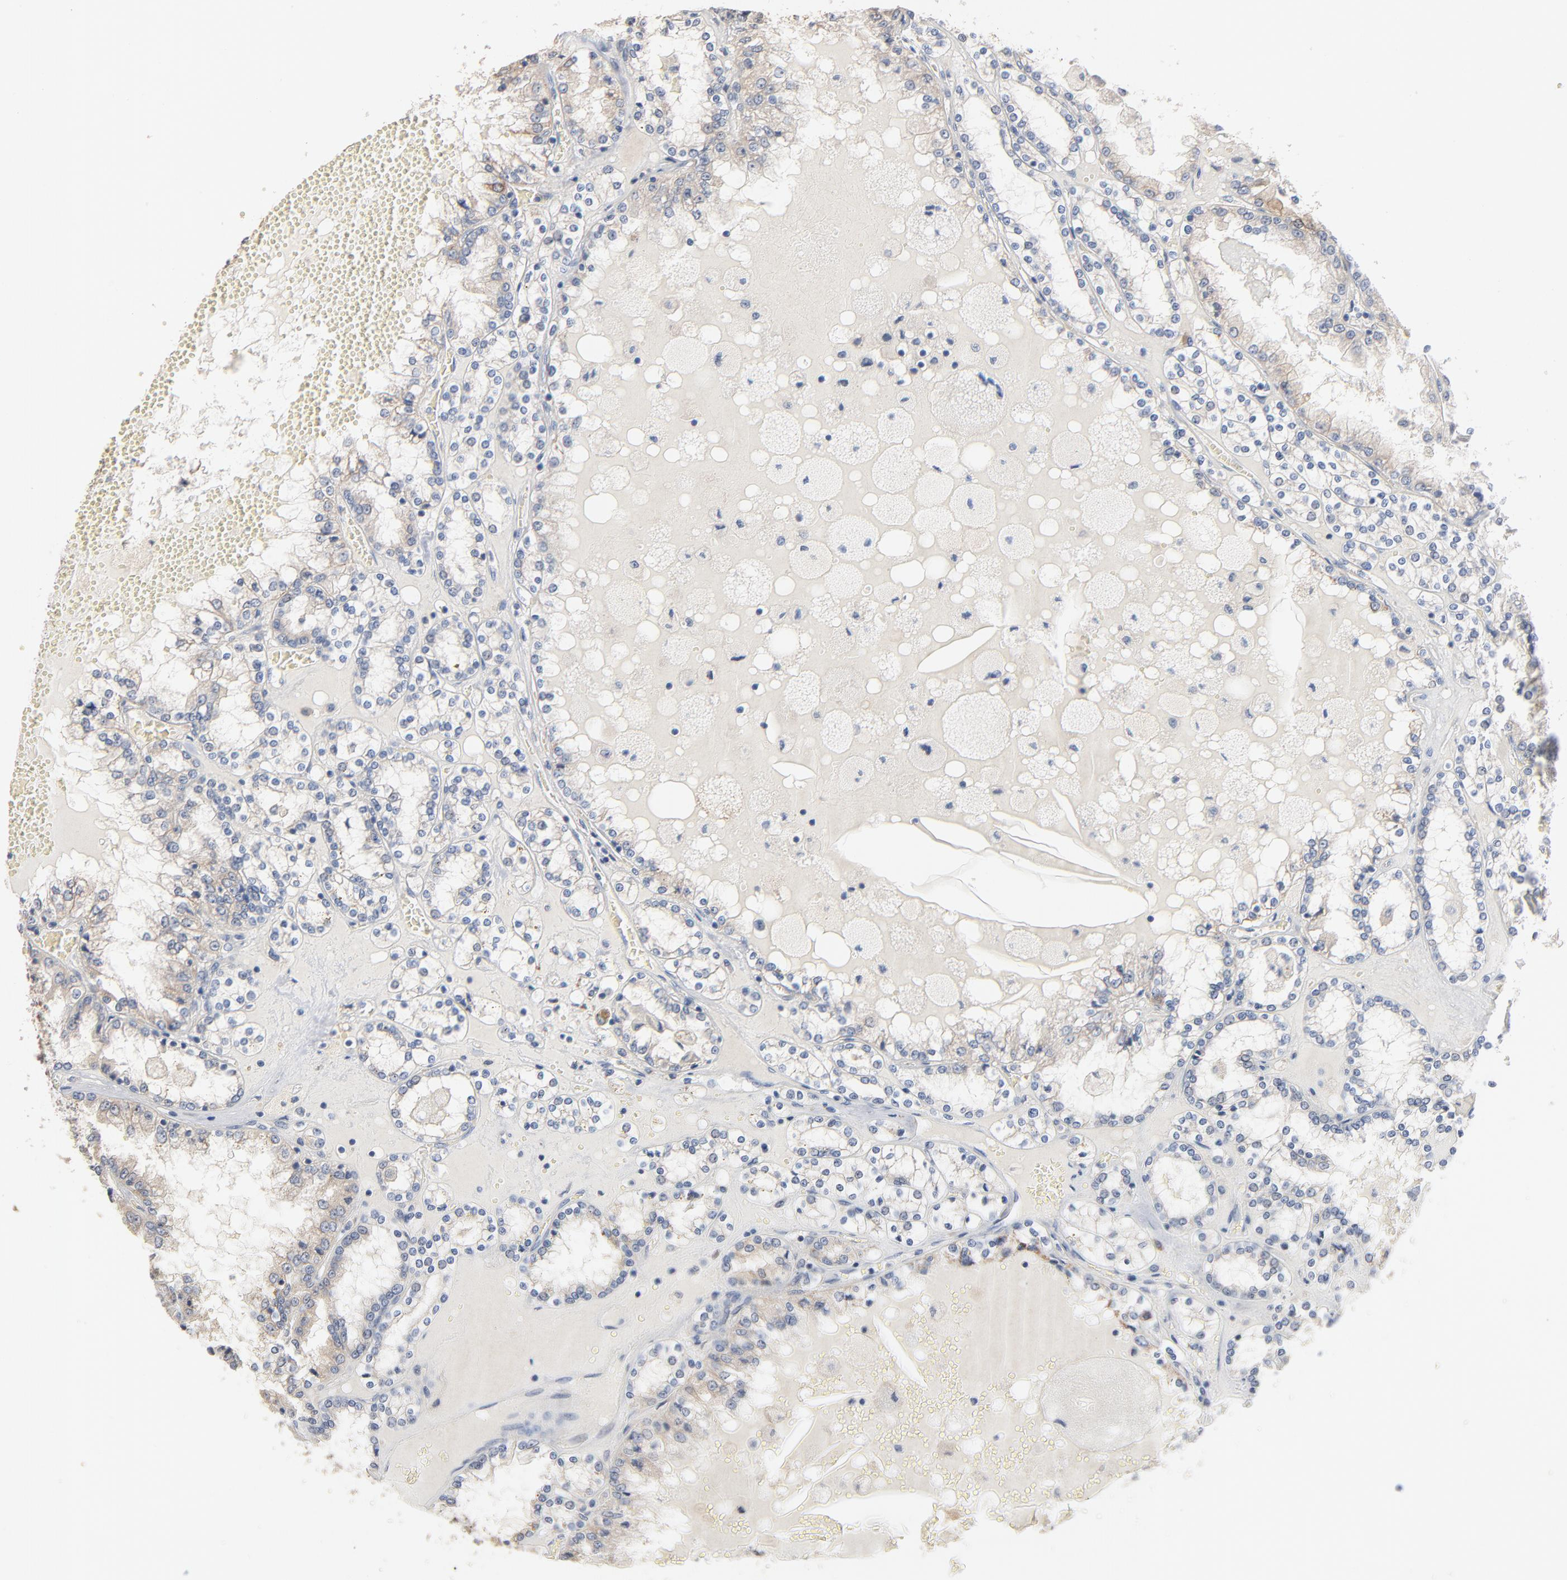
{"staining": {"intensity": "negative", "quantity": "none", "location": "none"}, "tissue": "renal cancer", "cell_type": "Tumor cells", "image_type": "cancer", "snomed": [{"axis": "morphology", "description": "Adenocarcinoma, NOS"}, {"axis": "topography", "description": "Kidney"}], "caption": "The photomicrograph exhibits no significant positivity in tumor cells of renal adenocarcinoma.", "gene": "ZDHHC8", "patient": {"sex": "female", "age": 56}}